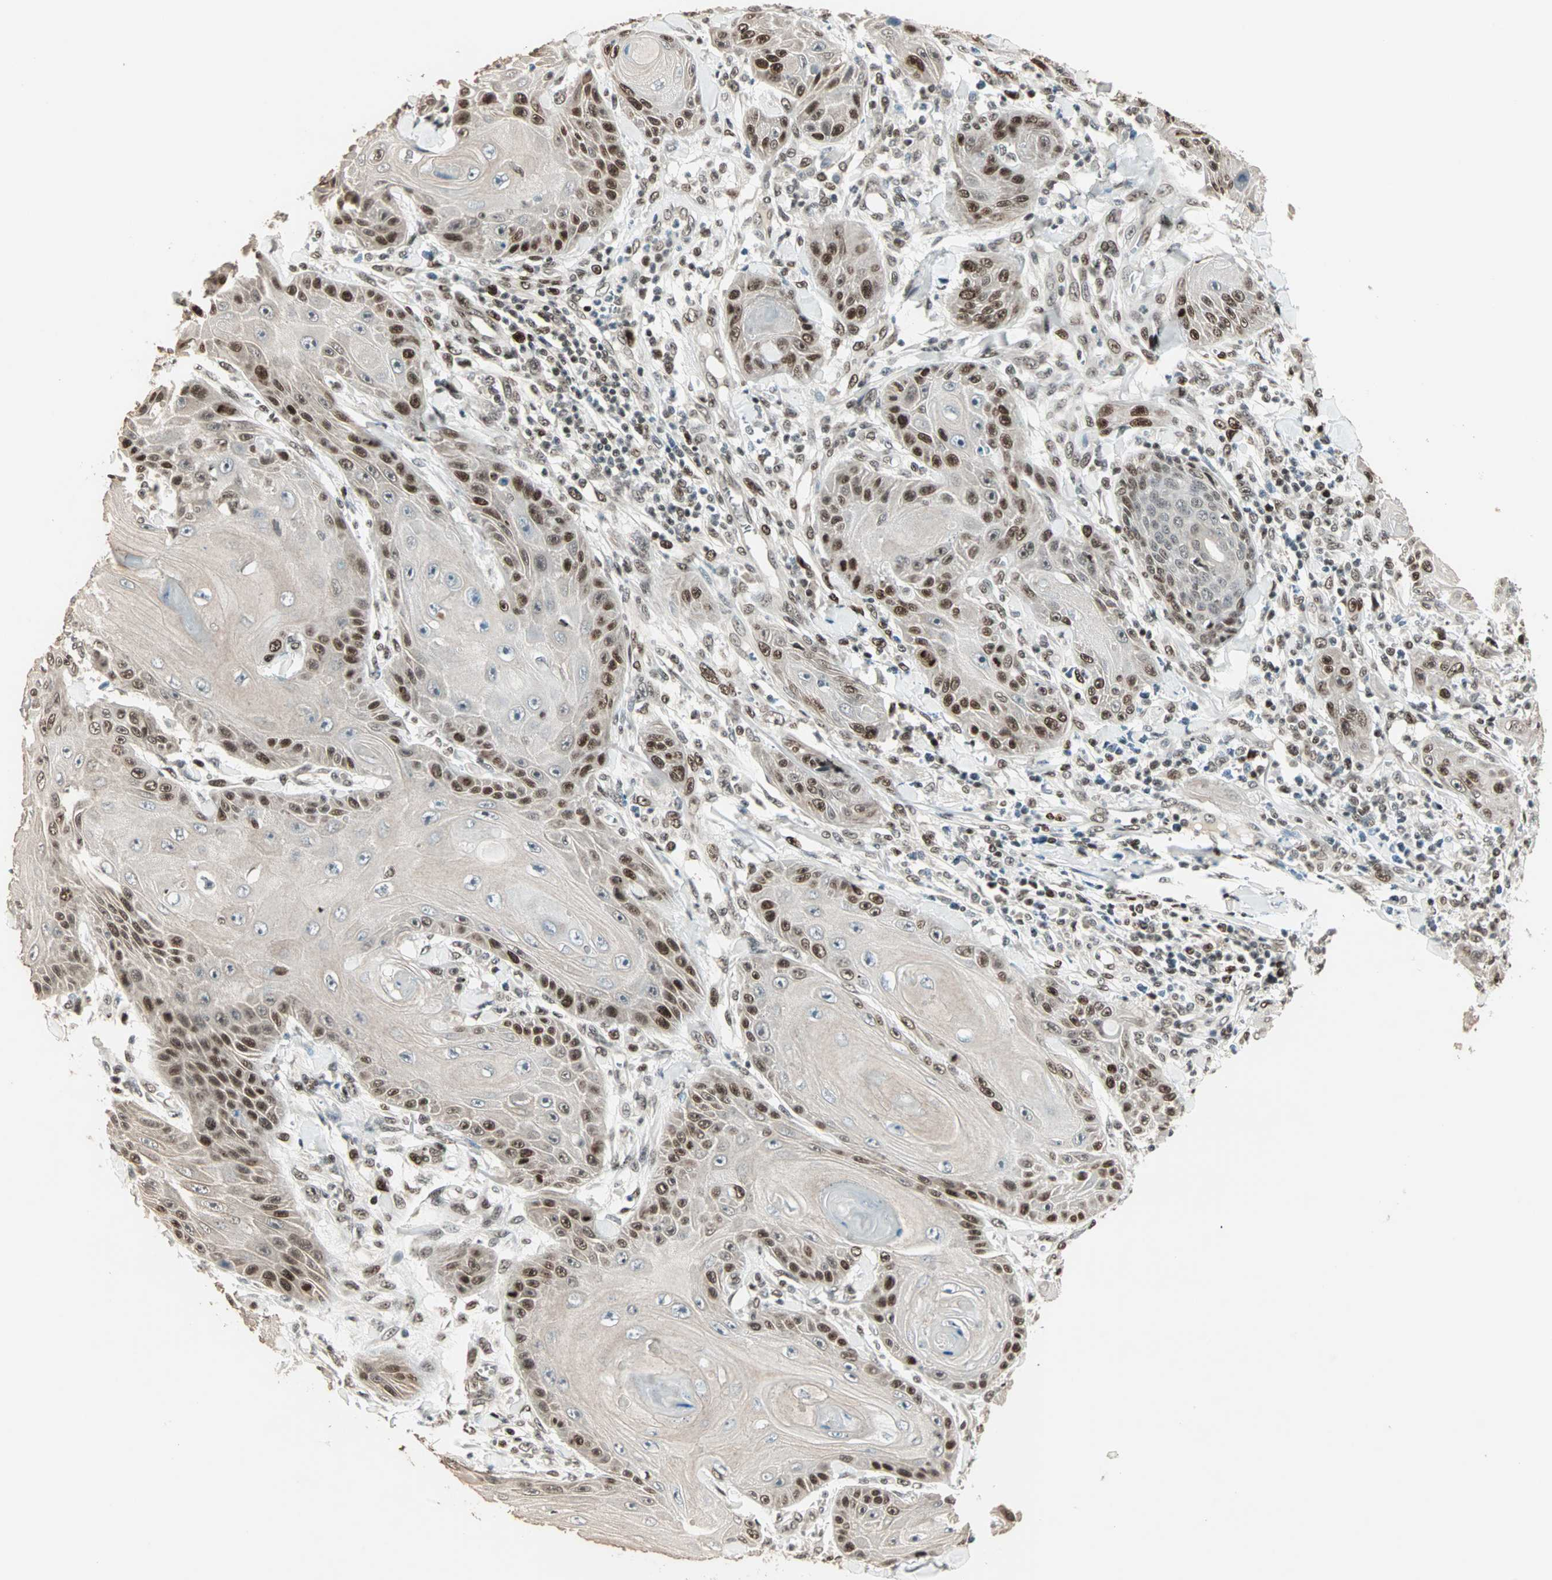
{"staining": {"intensity": "strong", "quantity": ">75%", "location": "nuclear"}, "tissue": "skin cancer", "cell_type": "Tumor cells", "image_type": "cancer", "snomed": [{"axis": "morphology", "description": "Squamous cell carcinoma, NOS"}, {"axis": "topography", "description": "Skin"}], "caption": "IHC image of skin cancer stained for a protein (brown), which reveals high levels of strong nuclear staining in approximately >75% of tumor cells.", "gene": "MDC1", "patient": {"sex": "female", "age": 78}}